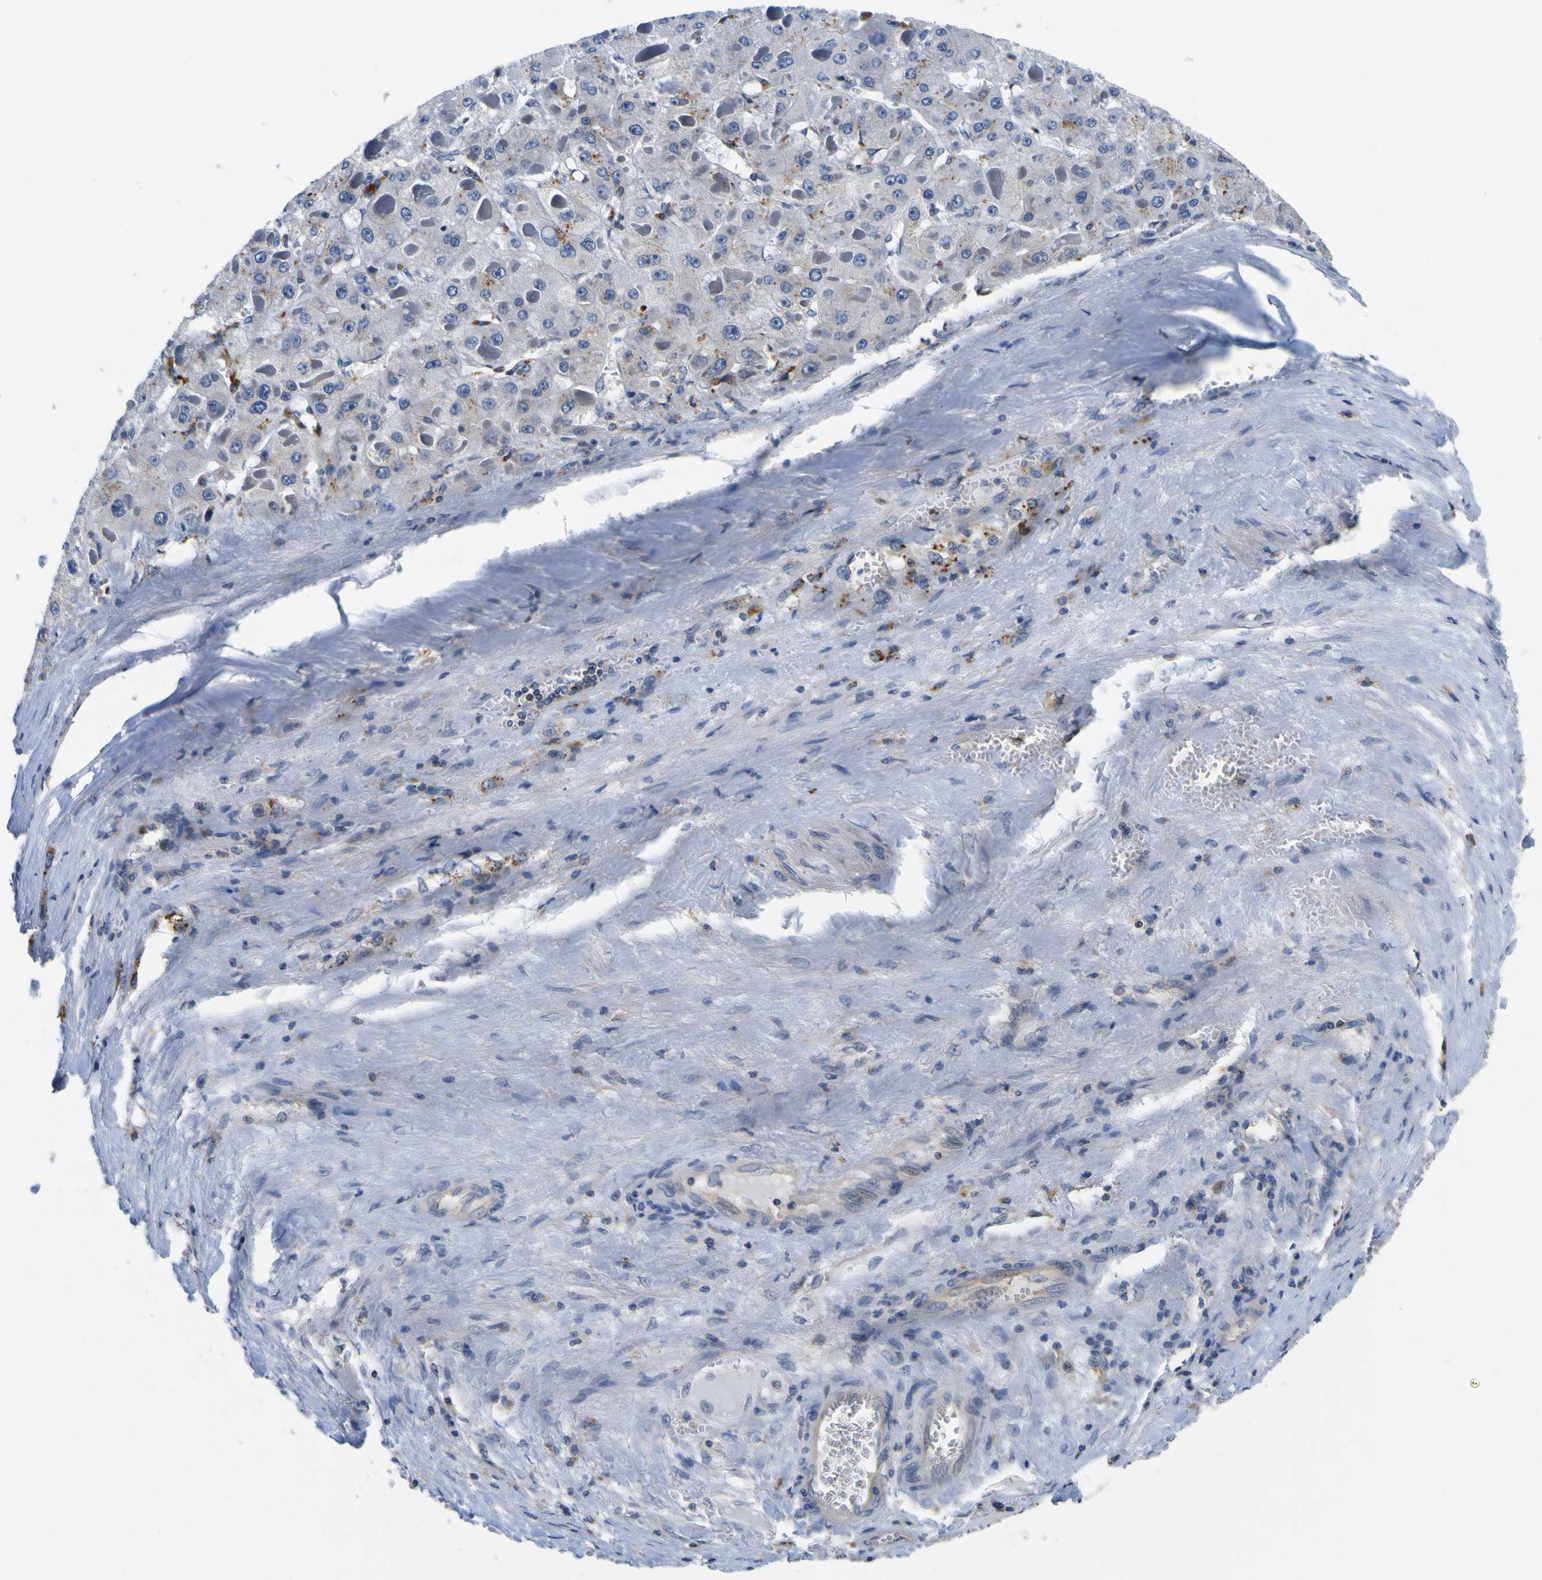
{"staining": {"intensity": "weak", "quantity": "<25%", "location": "cytoplasmic/membranous"}, "tissue": "liver cancer", "cell_type": "Tumor cells", "image_type": "cancer", "snomed": [{"axis": "morphology", "description": "Carcinoma, Hepatocellular, NOS"}, {"axis": "topography", "description": "Liver"}], "caption": "A high-resolution micrograph shows IHC staining of liver cancer, which reveals no significant staining in tumor cells.", "gene": "TNIK", "patient": {"sex": "female", "age": 73}}